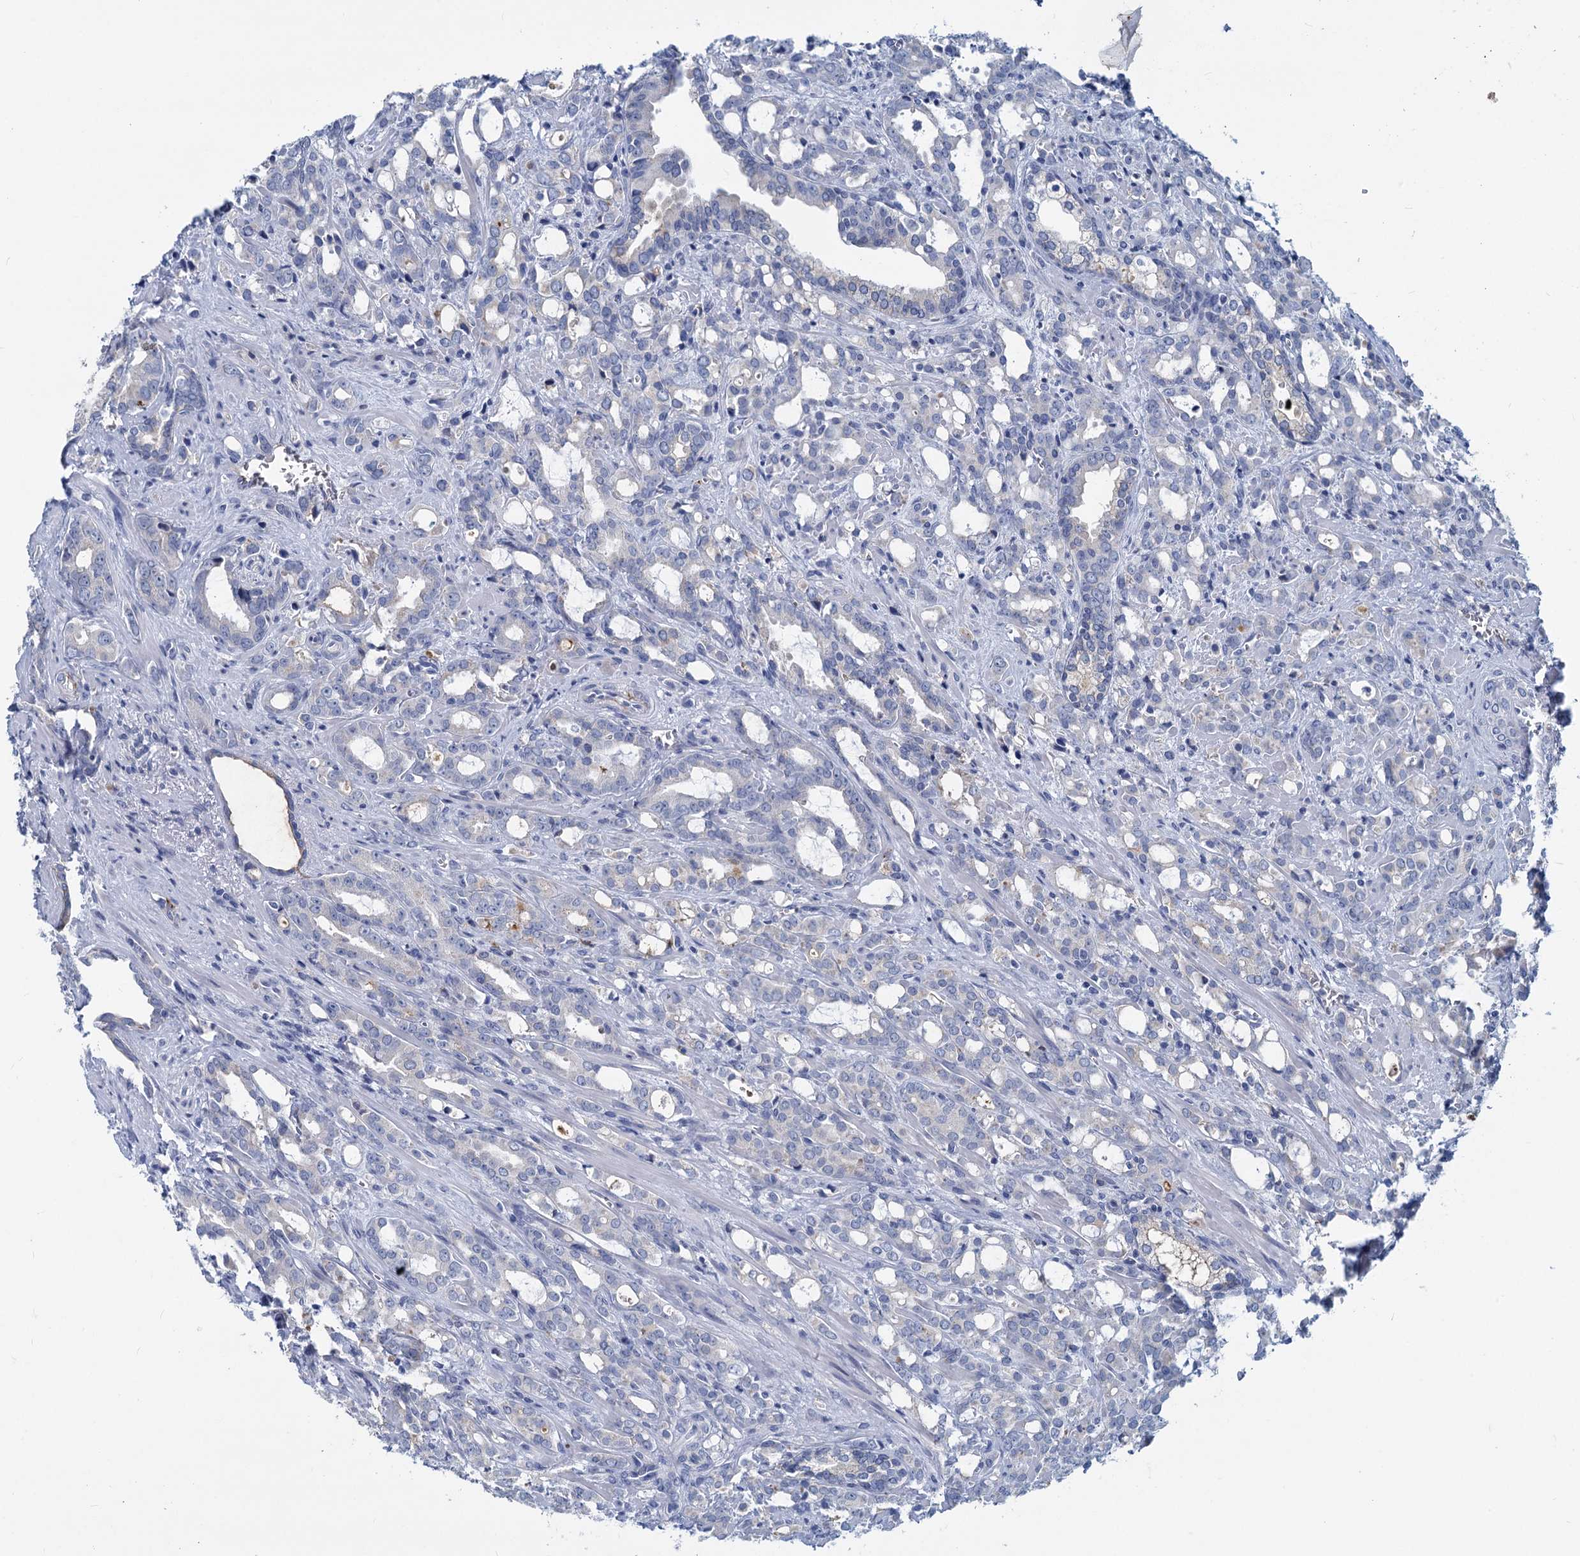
{"staining": {"intensity": "negative", "quantity": "none", "location": "none"}, "tissue": "prostate cancer", "cell_type": "Tumor cells", "image_type": "cancer", "snomed": [{"axis": "morphology", "description": "Adenocarcinoma, High grade"}, {"axis": "topography", "description": "Prostate"}], "caption": "This is an IHC micrograph of adenocarcinoma (high-grade) (prostate). There is no expression in tumor cells.", "gene": "INSC", "patient": {"sex": "male", "age": 72}}